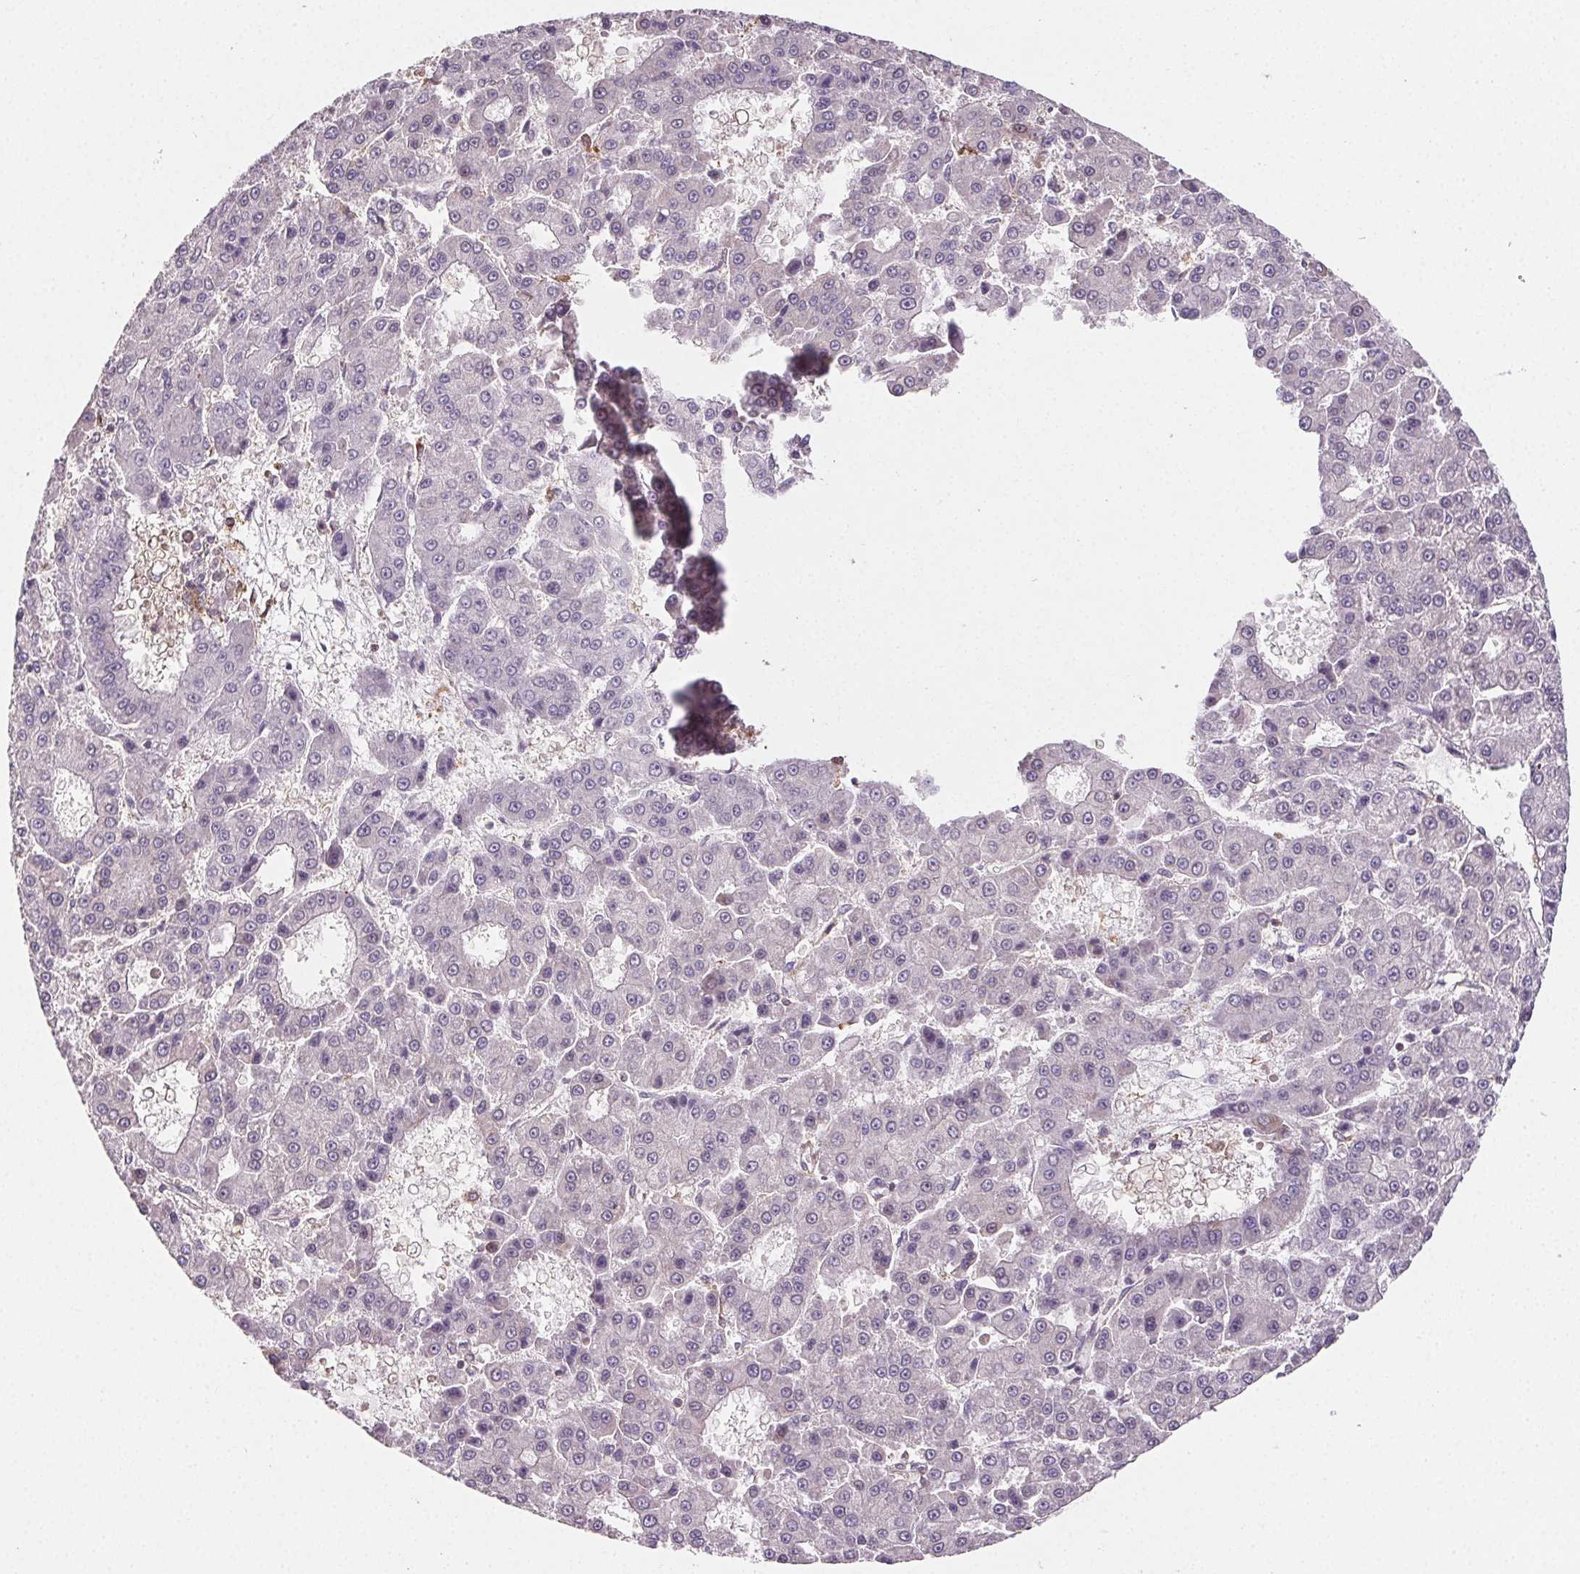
{"staining": {"intensity": "negative", "quantity": "none", "location": "none"}, "tissue": "liver cancer", "cell_type": "Tumor cells", "image_type": "cancer", "snomed": [{"axis": "morphology", "description": "Carcinoma, Hepatocellular, NOS"}, {"axis": "topography", "description": "Liver"}], "caption": "Tumor cells show no significant protein positivity in liver cancer (hepatocellular carcinoma).", "gene": "GBP1", "patient": {"sex": "male", "age": 70}}